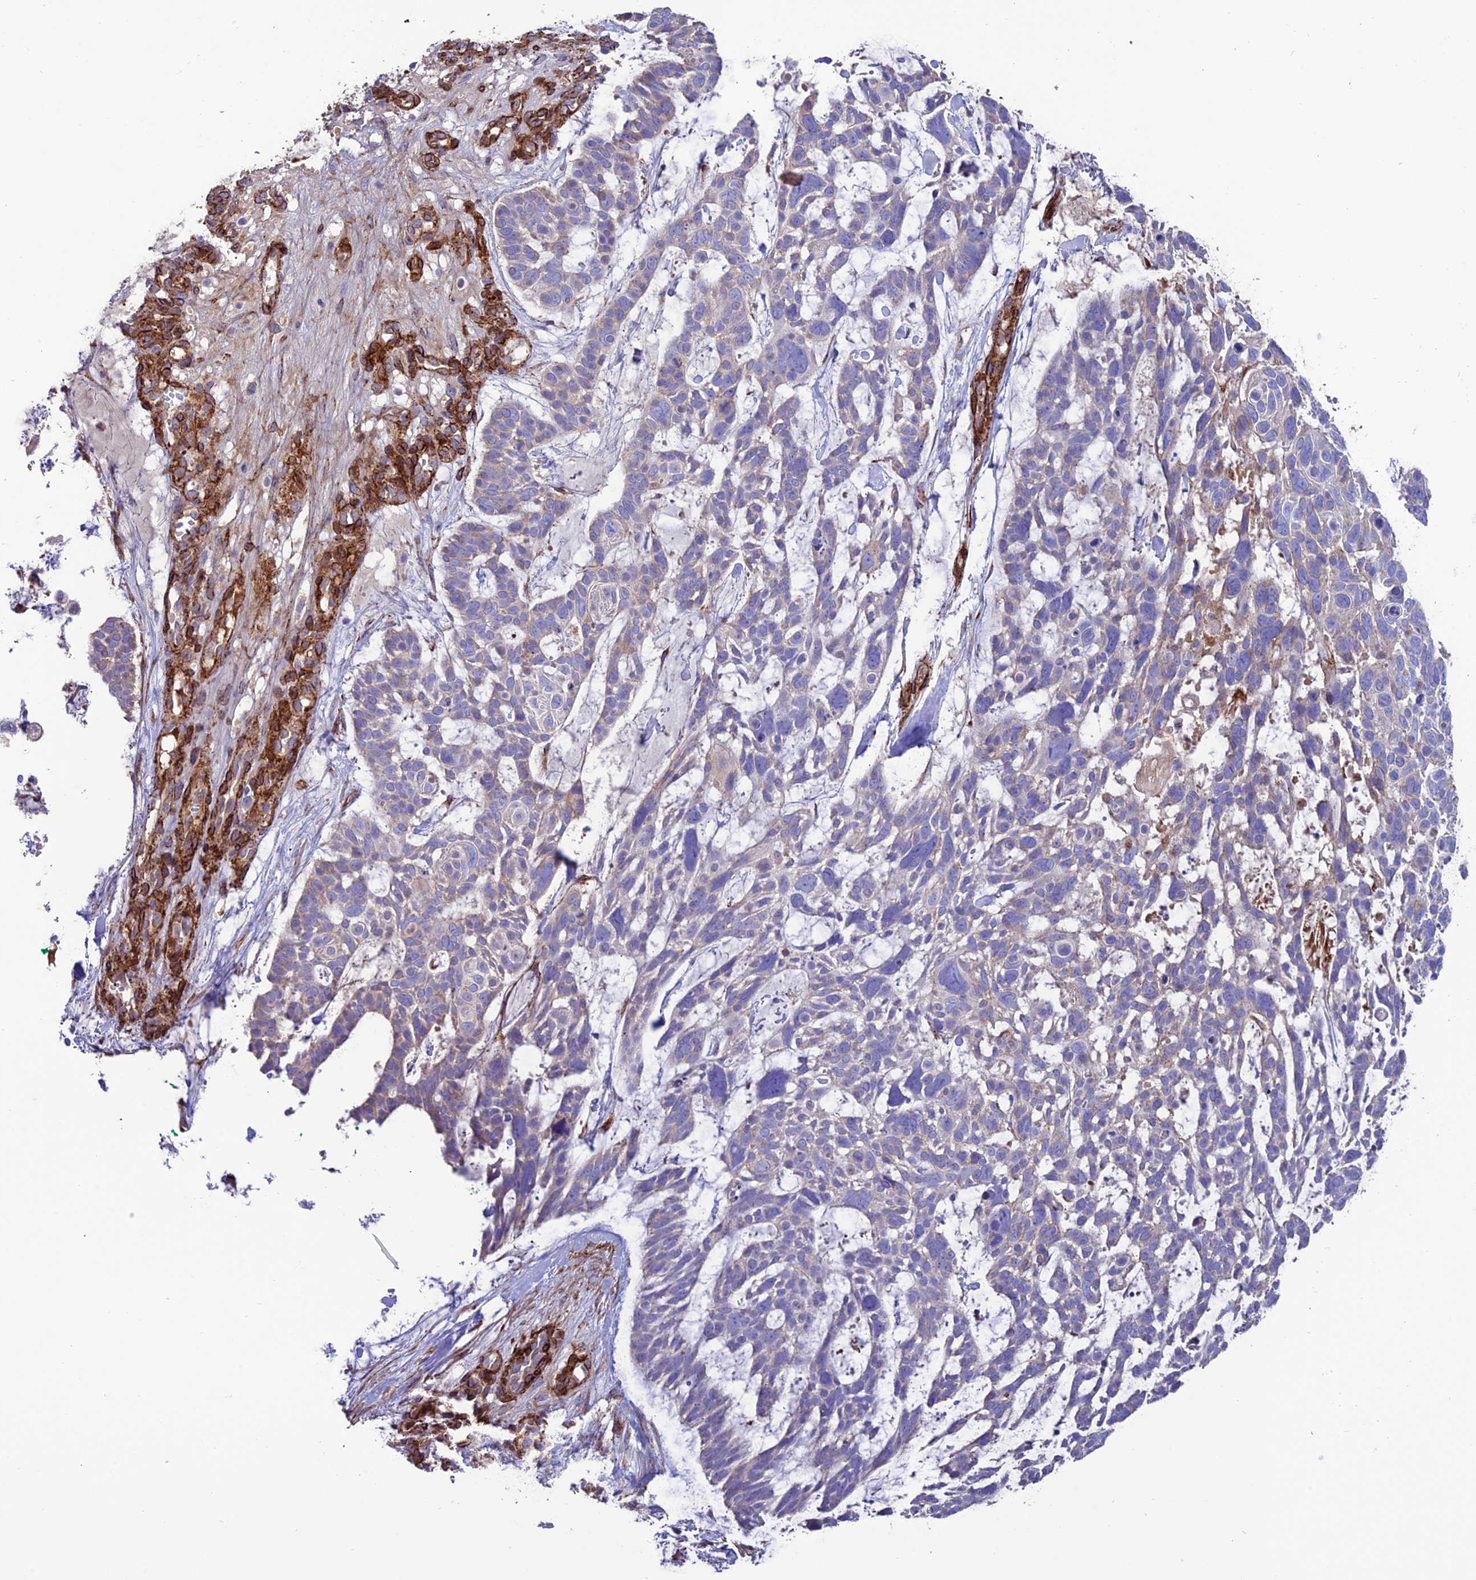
{"staining": {"intensity": "negative", "quantity": "none", "location": "none"}, "tissue": "skin cancer", "cell_type": "Tumor cells", "image_type": "cancer", "snomed": [{"axis": "morphology", "description": "Basal cell carcinoma"}, {"axis": "topography", "description": "Skin"}], "caption": "This is an immunohistochemistry (IHC) photomicrograph of human skin basal cell carcinoma. There is no expression in tumor cells.", "gene": "REX1BD", "patient": {"sex": "male", "age": 88}}